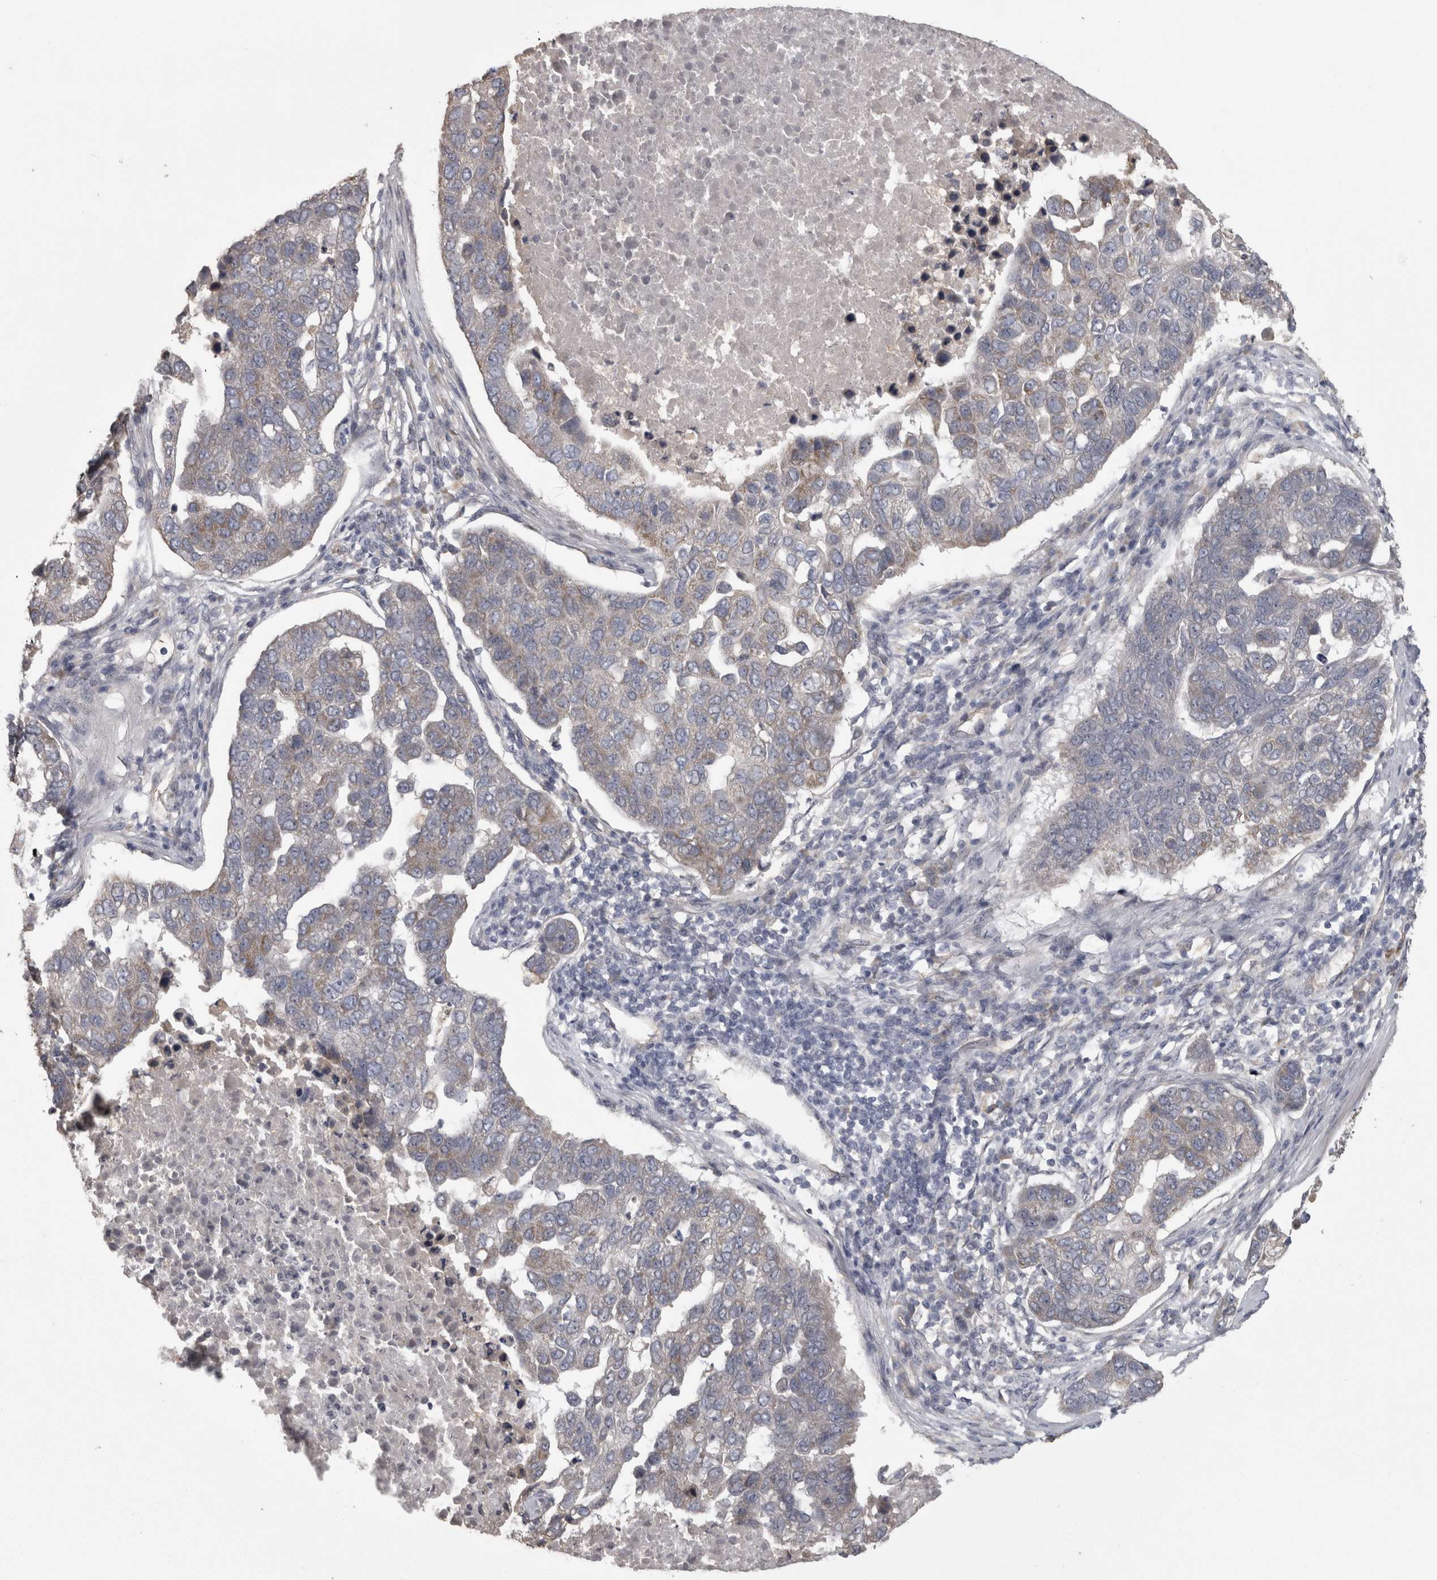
{"staining": {"intensity": "weak", "quantity": "<25%", "location": "cytoplasmic/membranous"}, "tissue": "pancreatic cancer", "cell_type": "Tumor cells", "image_type": "cancer", "snomed": [{"axis": "morphology", "description": "Adenocarcinoma, NOS"}, {"axis": "topography", "description": "Pancreas"}], "caption": "Pancreatic adenocarcinoma was stained to show a protein in brown. There is no significant expression in tumor cells.", "gene": "RAB29", "patient": {"sex": "female", "age": 61}}